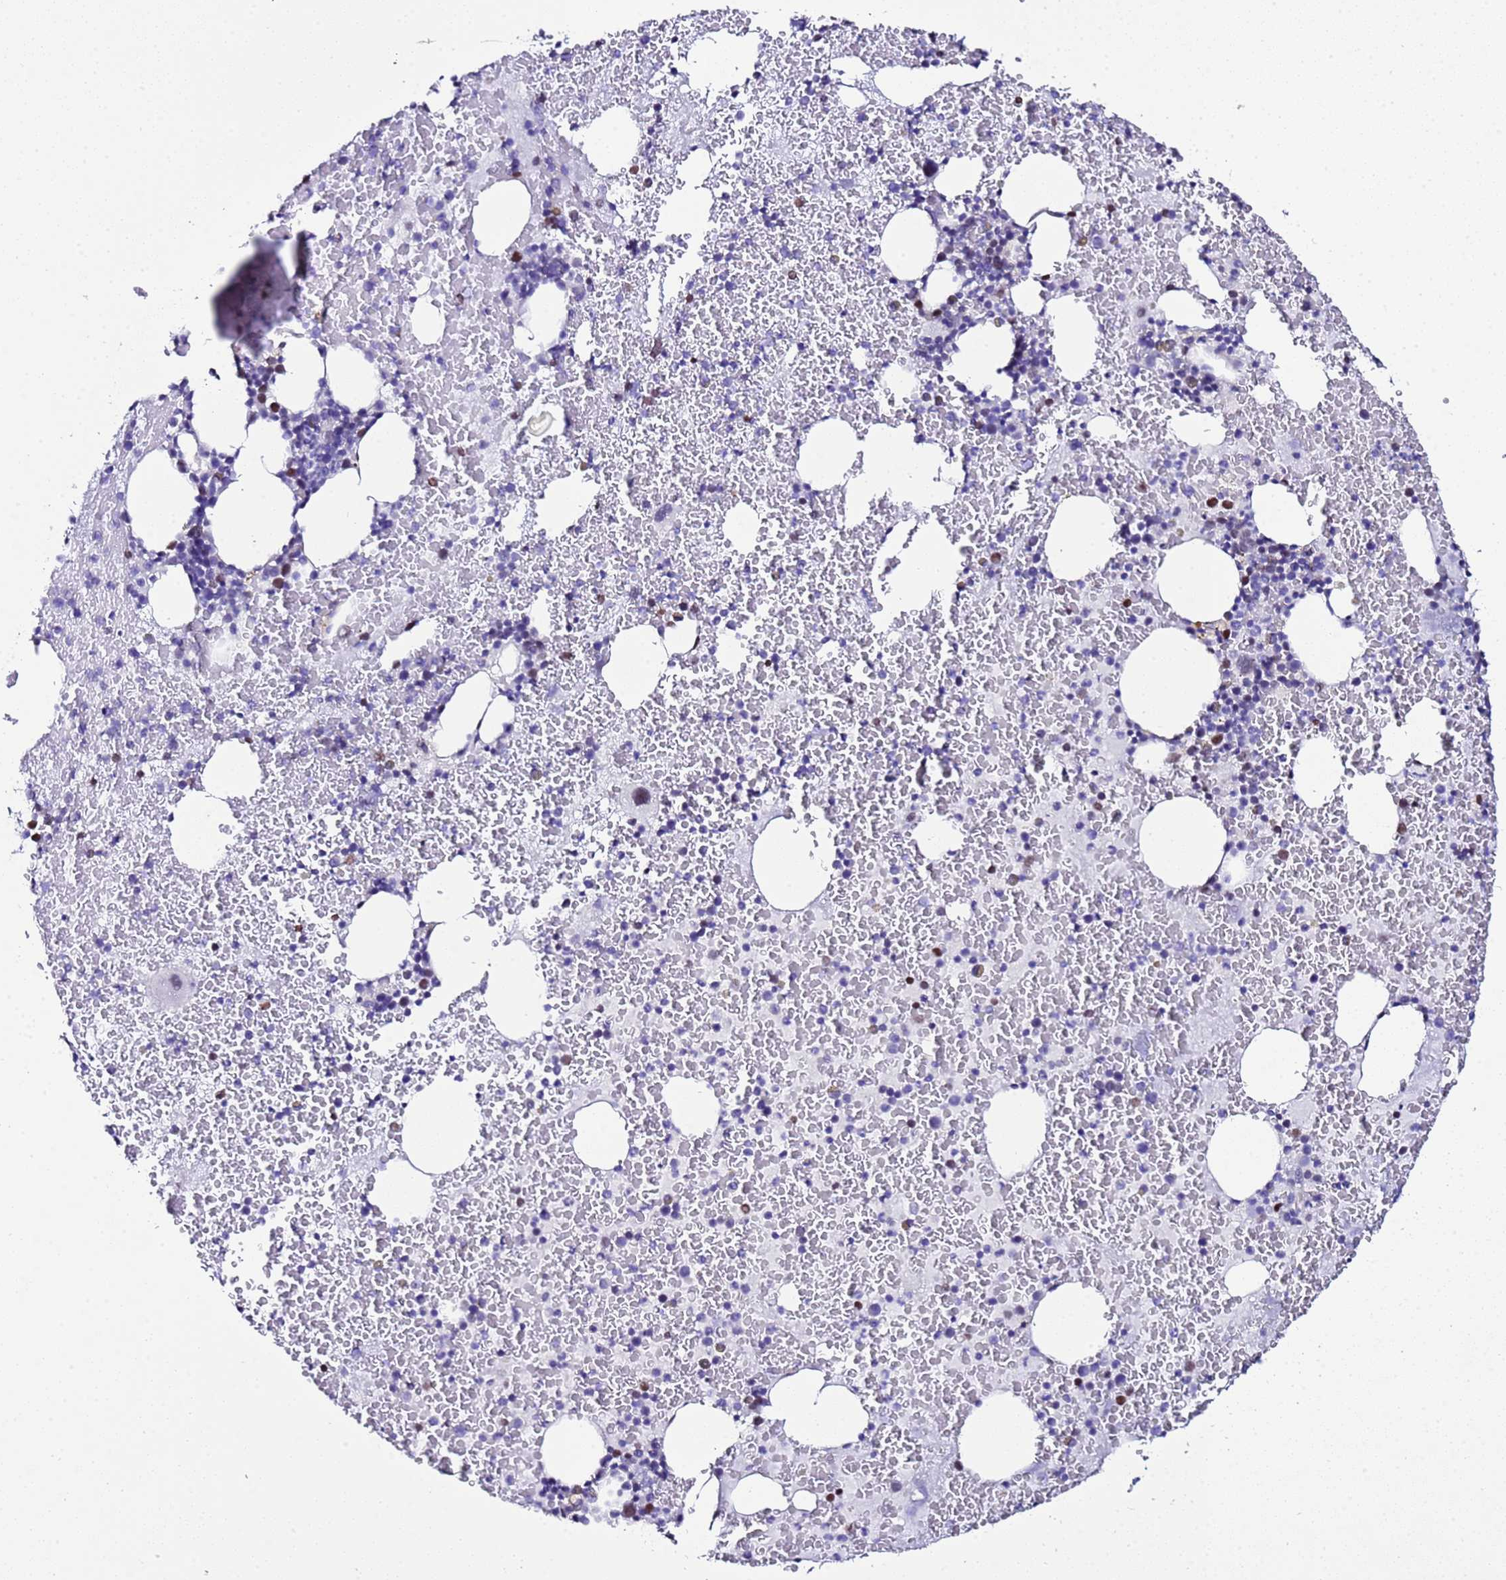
{"staining": {"intensity": "moderate", "quantity": "<25%", "location": "nuclear"}, "tissue": "bone marrow", "cell_type": "Hematopoietic cells", "image_type": "normal", "snomed": [{"axis": "morphology", "description": "Normal tissue, NOS"}, {"axis": "topography", "description": "Bone marrow"}], "caption": "Protein expression by immunohistochemistry (IHC) shows moderate nuclear expression in about <25% of hematopoietic cells in unremarkable bone marrow.", "gene": "BCL7A", "patient": {"sex": "male", "age": 26}}